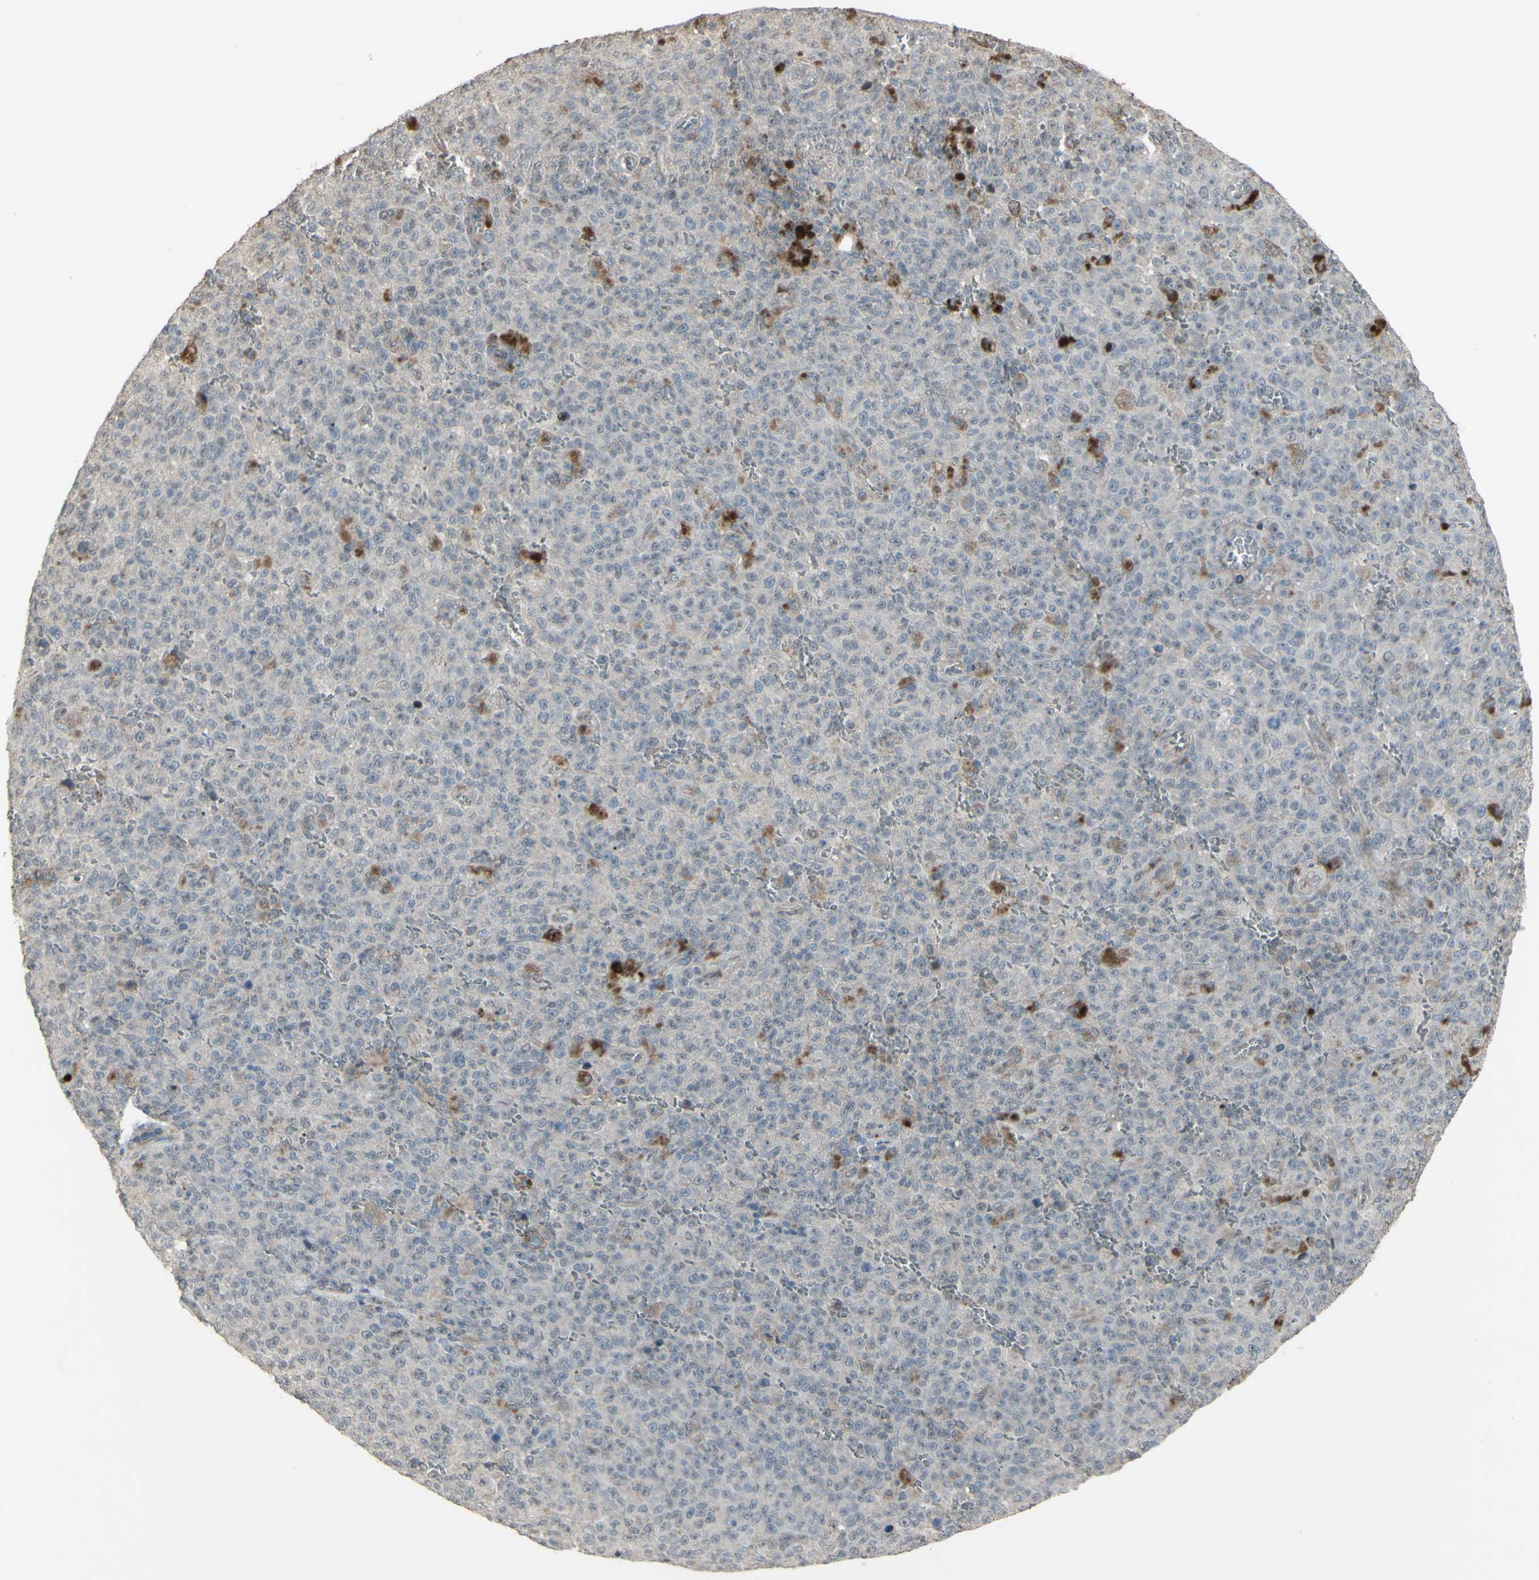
{"staining": {"intensity": "weak", "quantity": ">75%", "location": "cytoplasmic/membranous"}, "tissue": "melanoma", "cell_type": "Tumor cells", "image_type": "cancer", "snomed": [{"axis": "morphology", "description": "Malignant melanoma, NOS"}, {"axis": "topography", "description": "Skin"}], "caption": "Protein expression analysis of human melanoma reveals weak cytoplasmic/membranous staining in about >75% of tumor cells.", "gene": "GRAMD1B", "patient": {"sex": "female", "age": 82}}